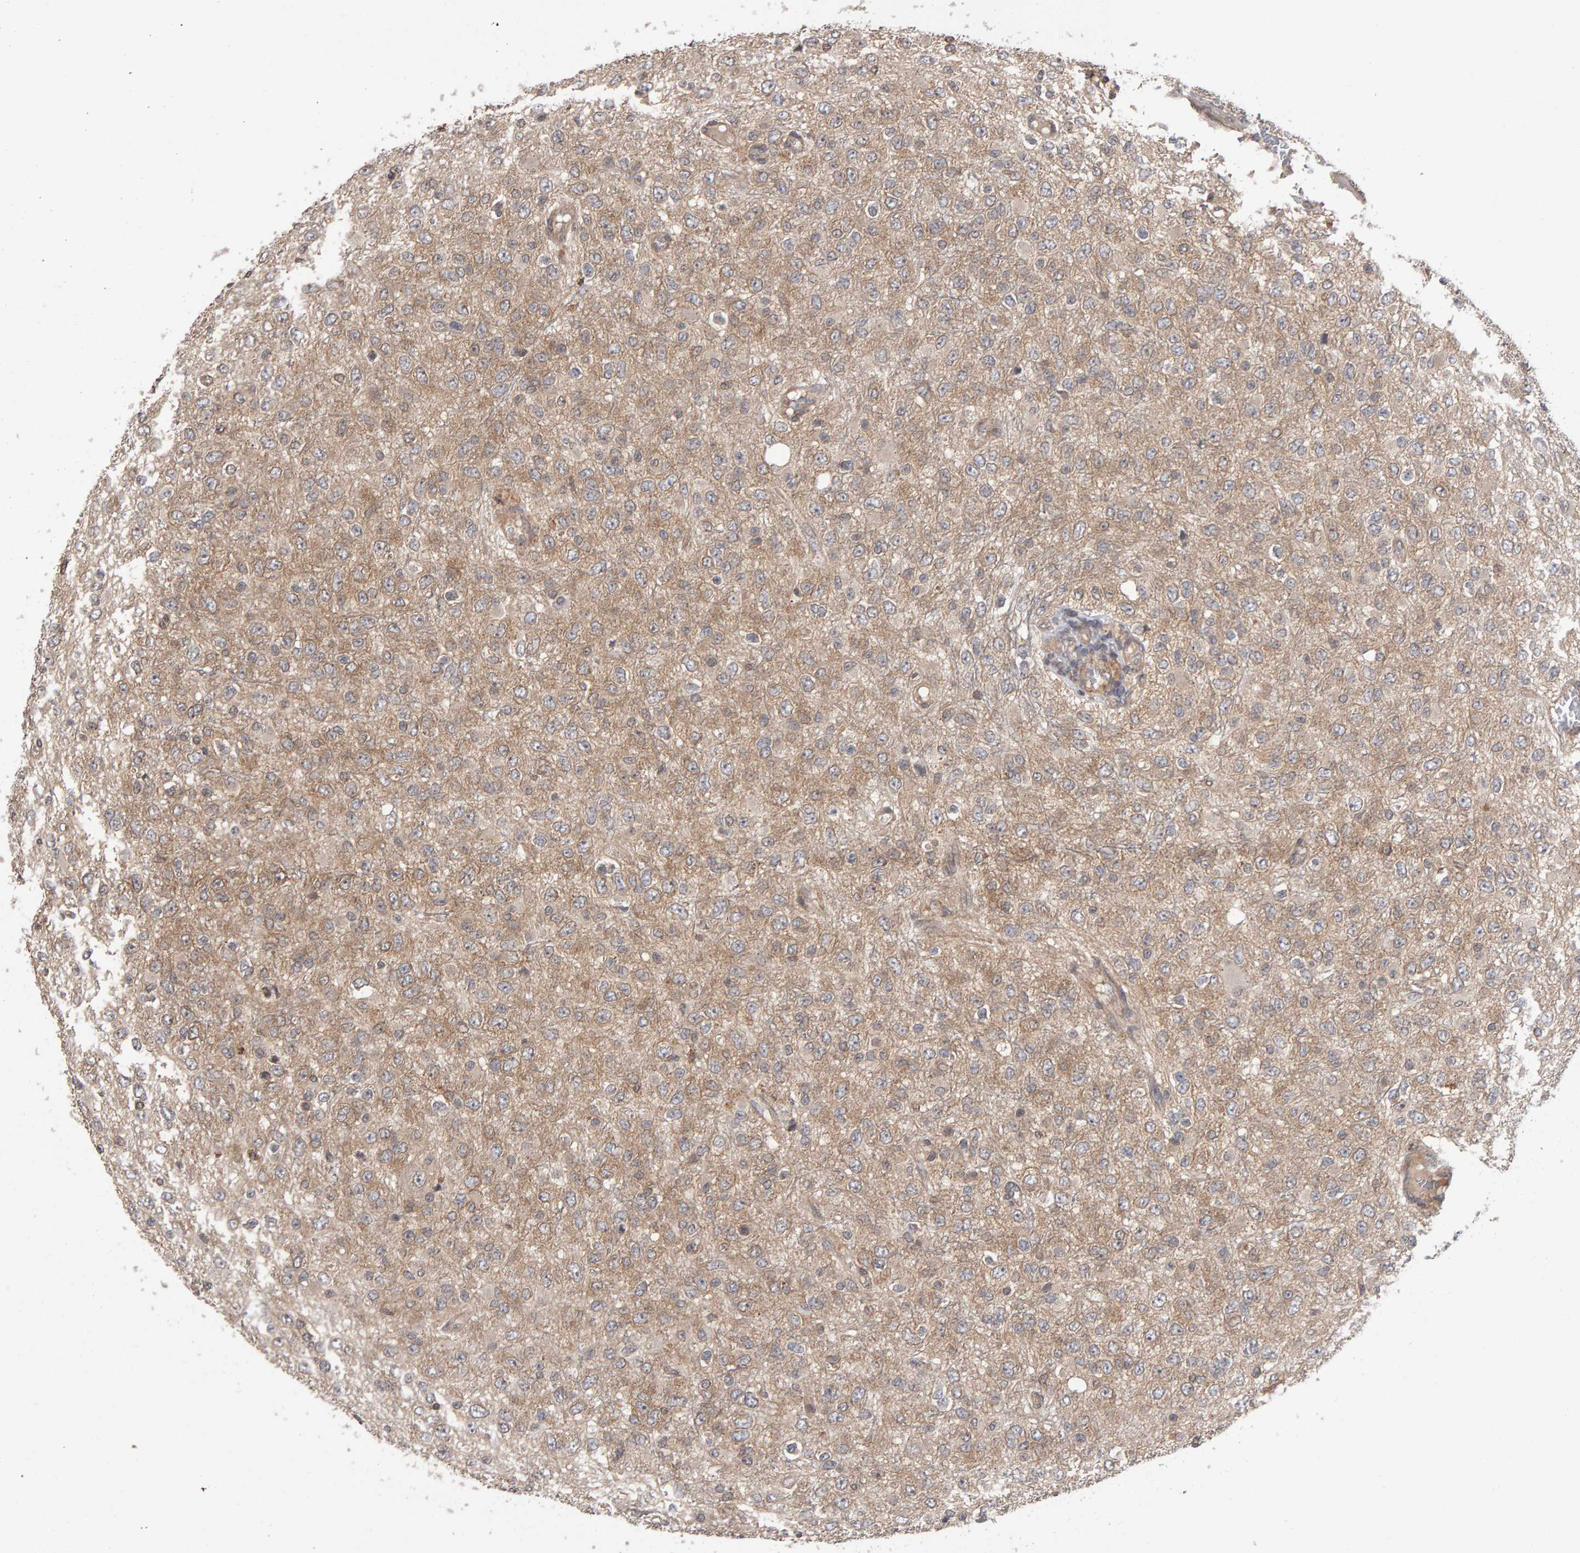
{"staining": {"intensity": "weak", "quantity": ">75%", "location": "cytoplasmic/membranous"}, "tissue": "glioma", "cell_type": "Tumor cells", "image_type": "cancer", "snomed": [{"axis": "morphology", "description": "Glioma, malignant, High grade"}, {"axis": "topography", "description": "pancreas cauda"}], "caption": "High-magnification brightfield microscopy of malignant high-grade glioma stained with DAB (3,3'-diaminobenzidine) (brown) and counterstained with hematoxylin (blue). tumor cells exhibit weak cytoplasmic/membranous positivity is appreciated in approximately>75% of cells.", "gene": "SCRIB", "patient": {"sex": "male", "age": 60}}